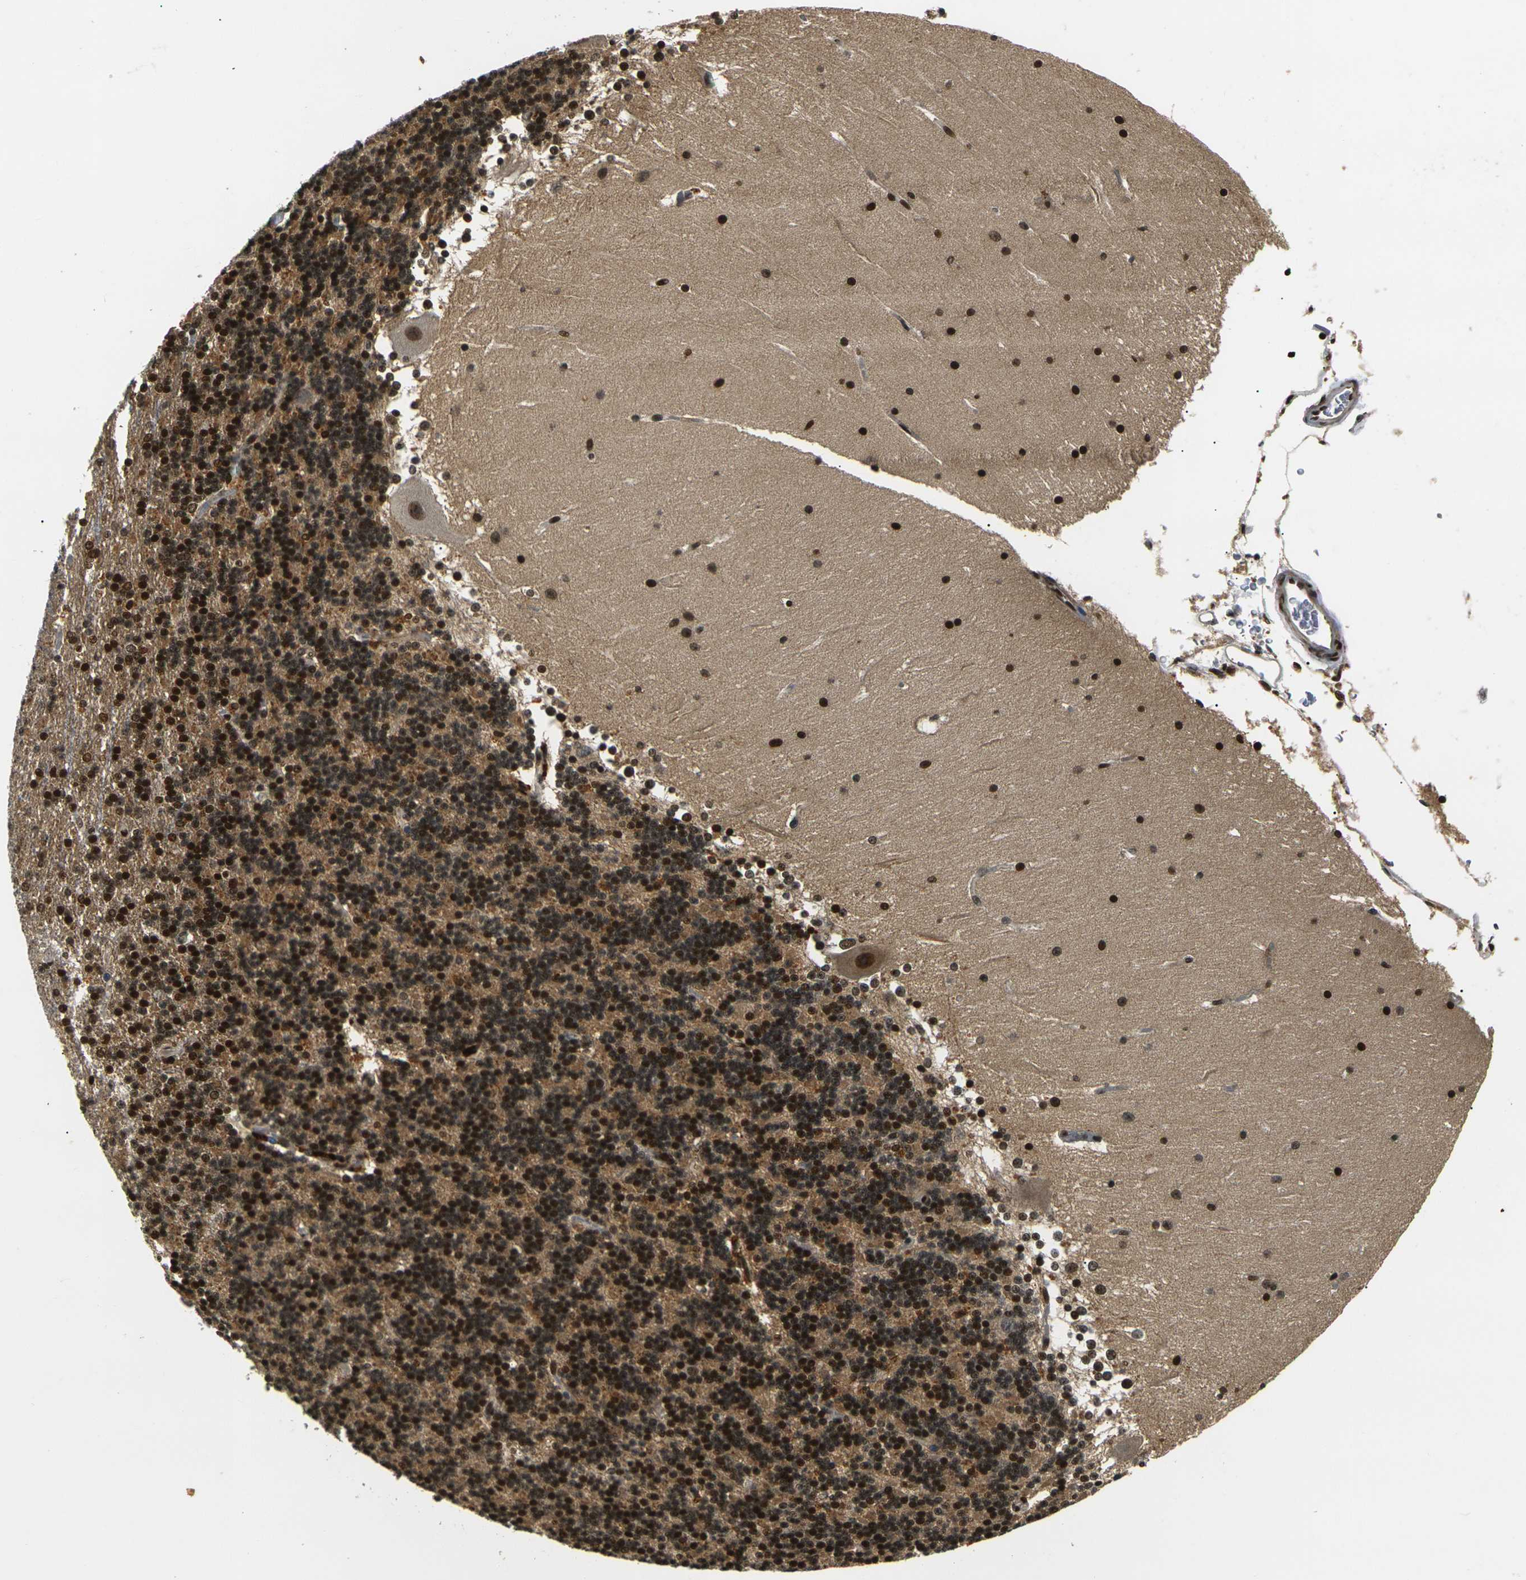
{"staining": {"intensity": "strong", "quantity": ">75%", "location": "cytoplasmic/membranous,nuclear"}, "tissue": "cerebellum", "cell_type": "Cells in granular layer", "image_type": "normal", "snomed": [{"axis": "morphology", "description": "Normal tissue, NOS"}, {"axis": "topography", "description": "Cerebellum"}], "caption": "Protein expression analysis of unremarkable cerebellum exhibits strong cytoplasmic/membranous,nuclear staining in approximately >75% of cells in granular layer. (DAB (3,3'-diaminobenzidine) IHC, brown staining for protein, blue staining for nuclei).", "gene": "ACTL6A", "patient": {"sex": "female", "age": 19}}